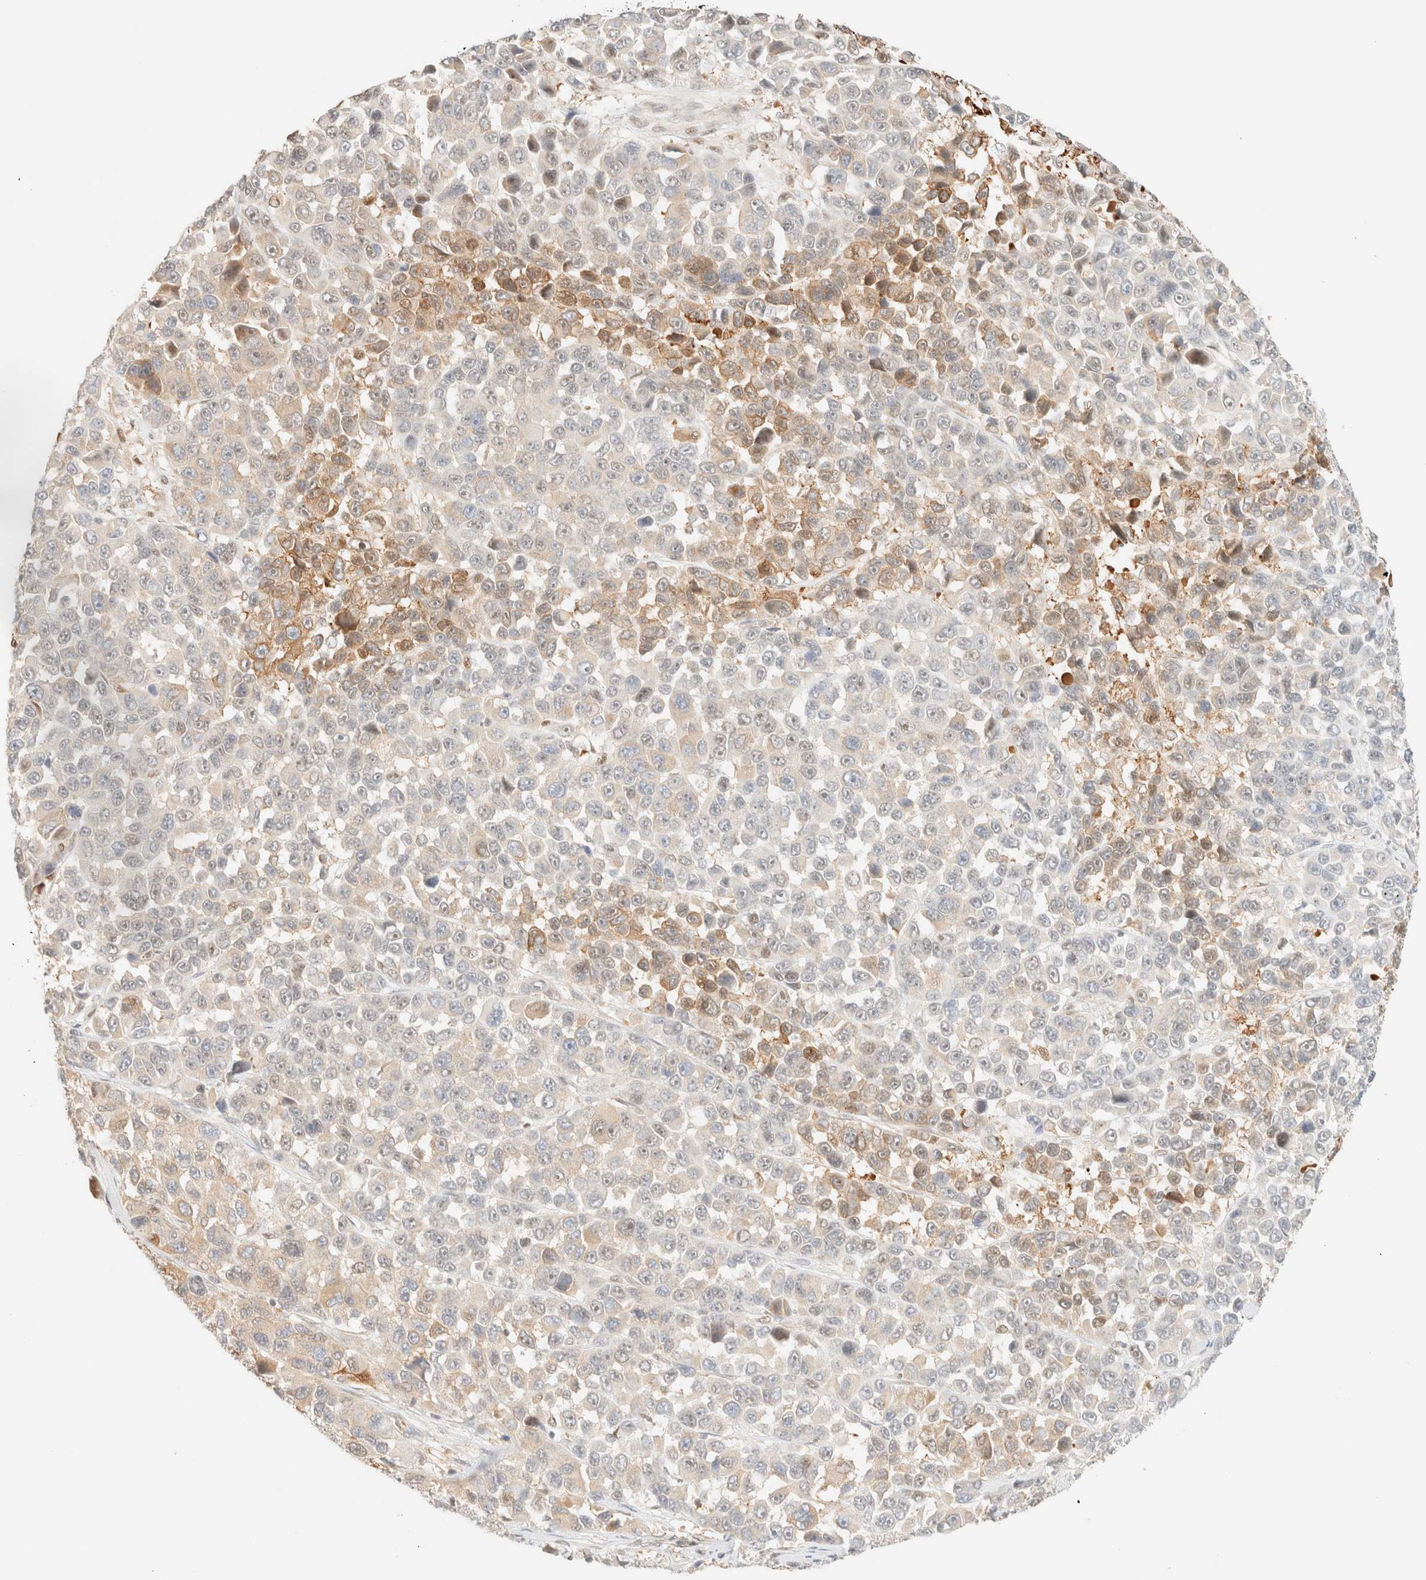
{"staining": {"intensity": "moderate", "quantity": "<25%", "location": "cytoplasmic/membranous"}, "tissue": "melanoma", "cell_type": "Tumor cells", "image_type": "cancer", "snomed": [{"axis": "morphology", "description": "Malignant melanoma, NOS"}, {"axis": "topography", "description": "Skin"}], "caption": "Melanoma was stained to show a protein in brown. There is low levels of moderate cytoplasmic/membranous staining in about <25% of tumor cells.", "gene": "TSR1", "patient": {"sex": "male", "age": 53}}